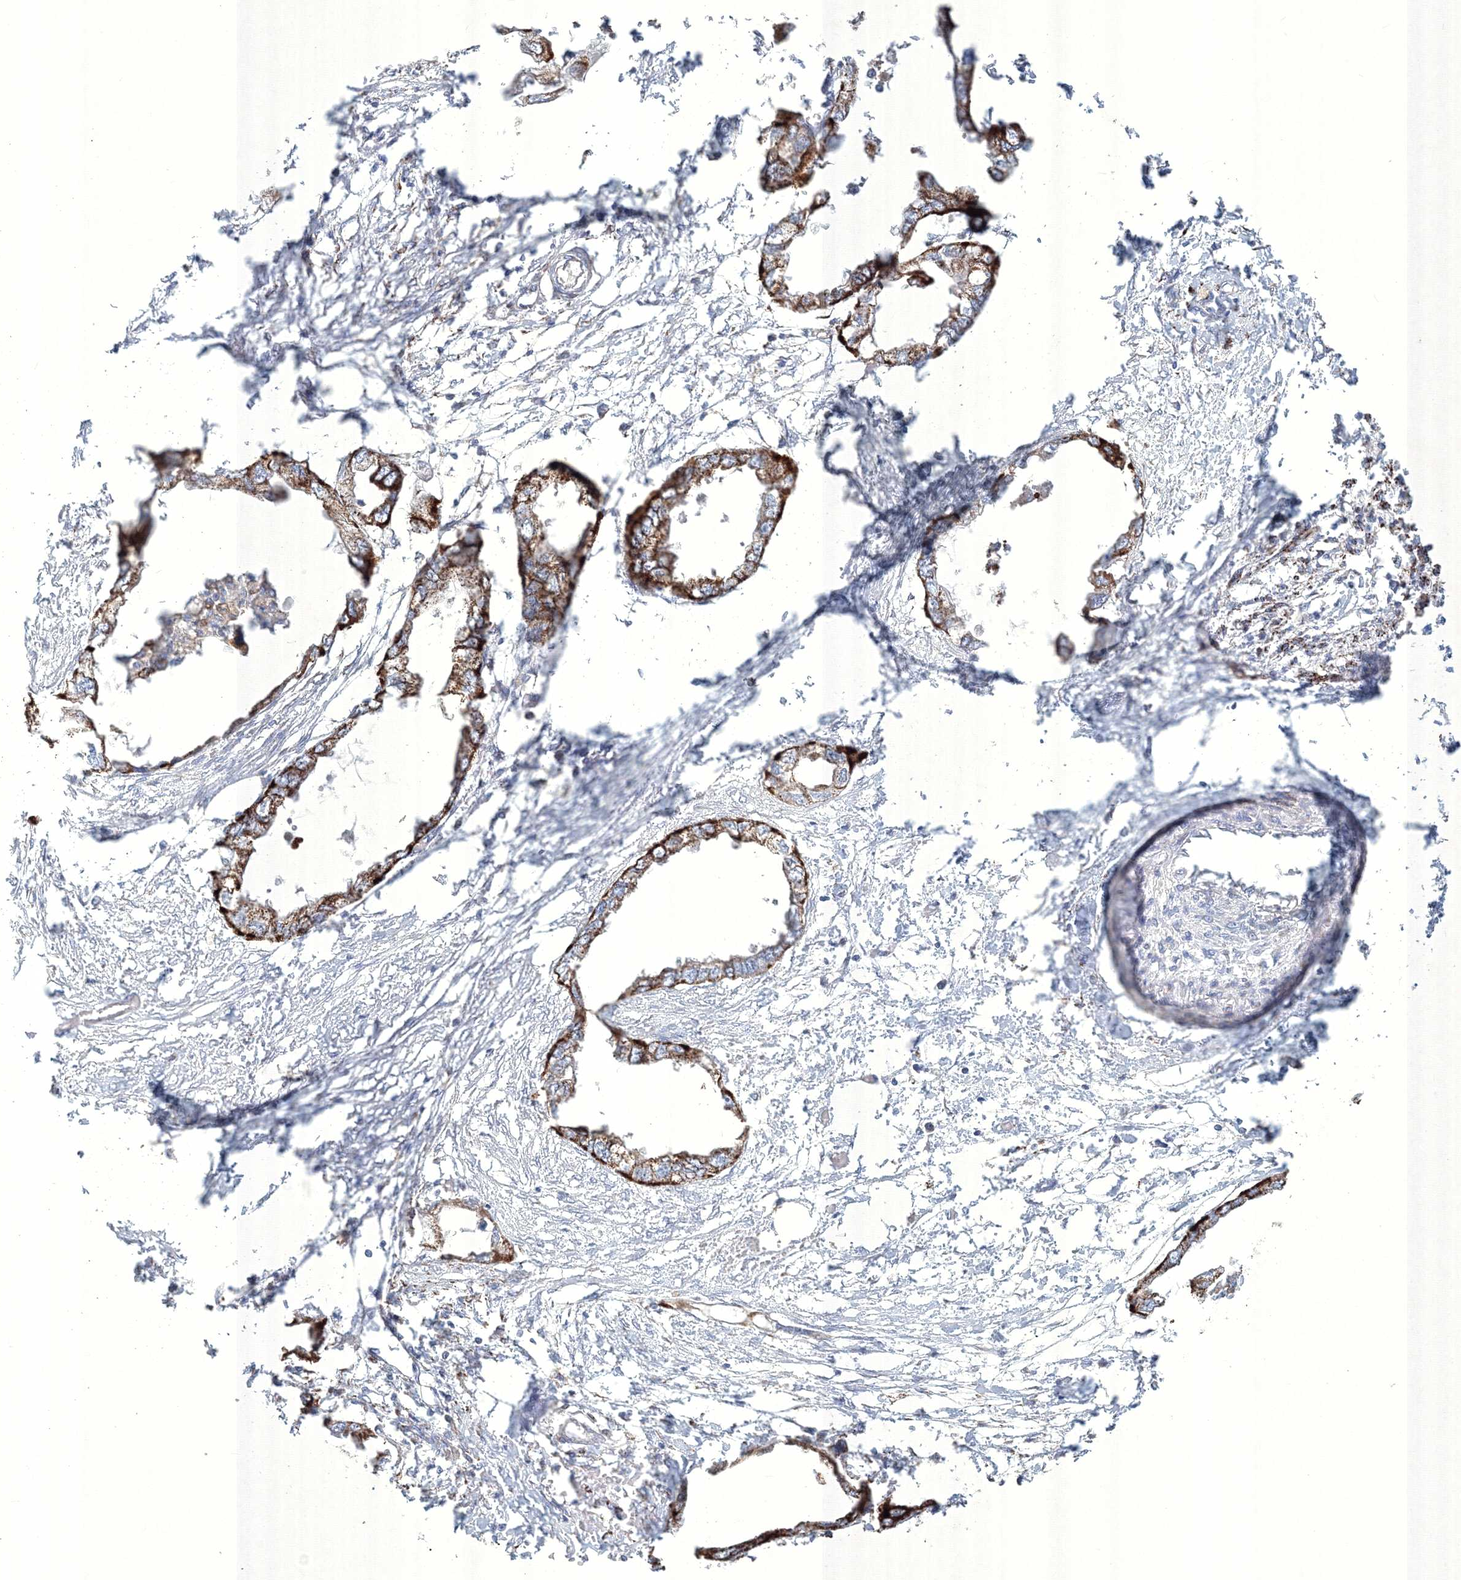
{"staining": {"intensity": "strong", "quantity": "25%-75%", "location": "cytoplasmic/membranous"}, "tissue": "endometrial cancer", "cell_type": "Tumor cells", "image_type": "cancer", "snomed": [{"axis": "morphology", "description": "Adenocarcinoma, NOS"}, {"axis": "morphology", "description": "Adenocarcinoma, metastatic, NOS"}, {"axis": "topography", "description": "Adipose tissue"}, {"axis": "topography", "description": "Endometrium"}], "caption": "Brown immunohistochemical staining in human adenocarcinoma (endometrial) exhibits strong cytoplasmic/membranous positivity in about 25%-75% of tumor cells. The staining is performed using DAB (3,3'-diaminobenzidine) brown chromogen to label protein expression. The nuclei are counter-stained blue using hematoxylin.", "gene": "WDR49", "patient": {"sex": "female", "age": 67}}